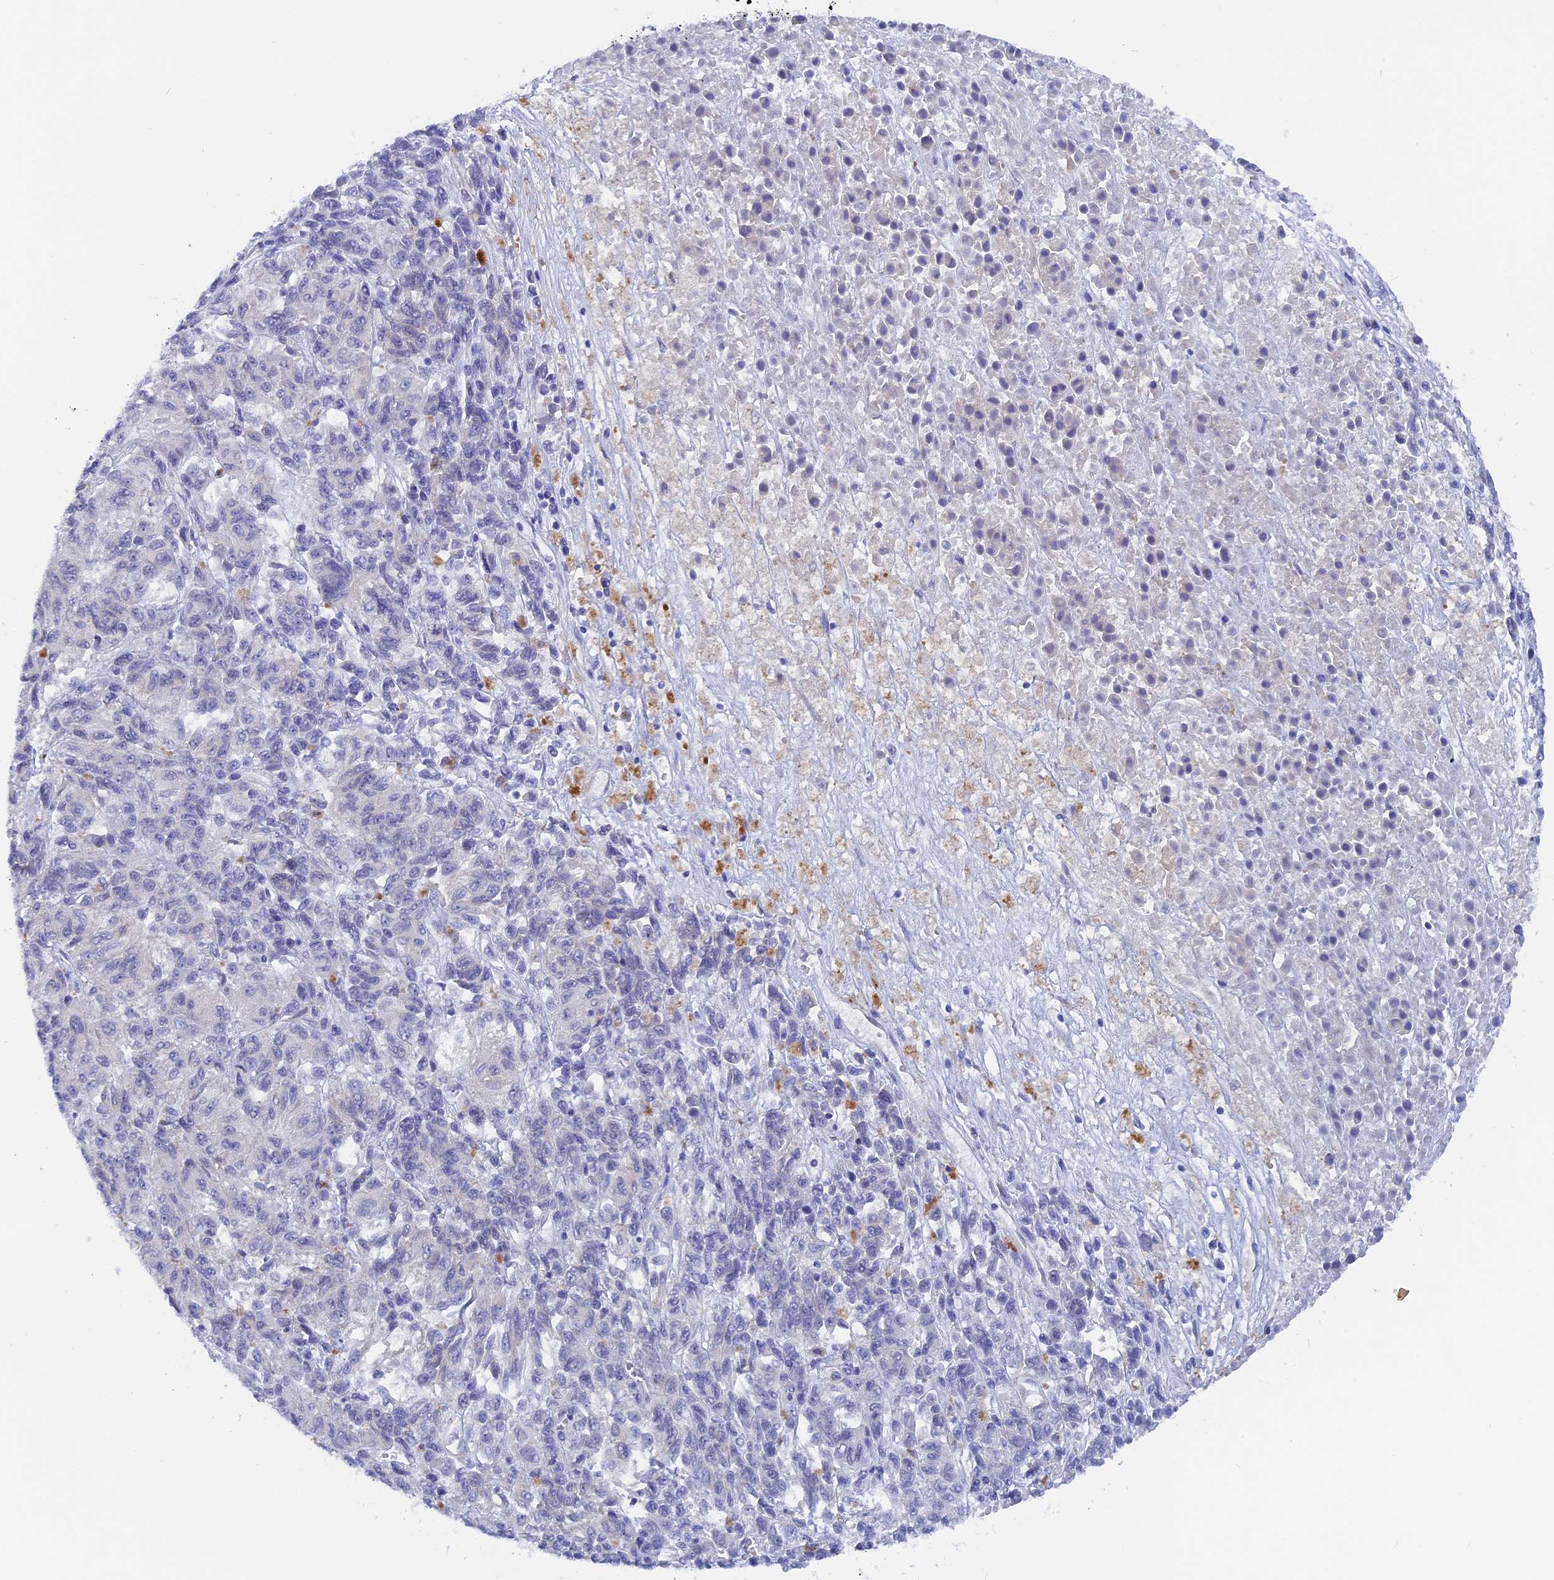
{"staining": {"intensity": "negative", "quantity": "none", "location": "none"}, "tissue": "melanoma", "cell_type": "Tumor cells", "image_type": "cancer", "snomed": [{"axis": "morphology", "description": "Malignant melanoma, Metastatic site"}, {"axis": "topography", "description": "Lung"}], "caption": "High power microscopy photomicrograph of an immunohistochemistry micrograph of melanoma, revealing no significant positivity in tumor cells. (Immunohistochemistry, brightfield microscopy, high magnification).", "gene": "DACT3", "patient": {"sex": "male", "age": 64}}